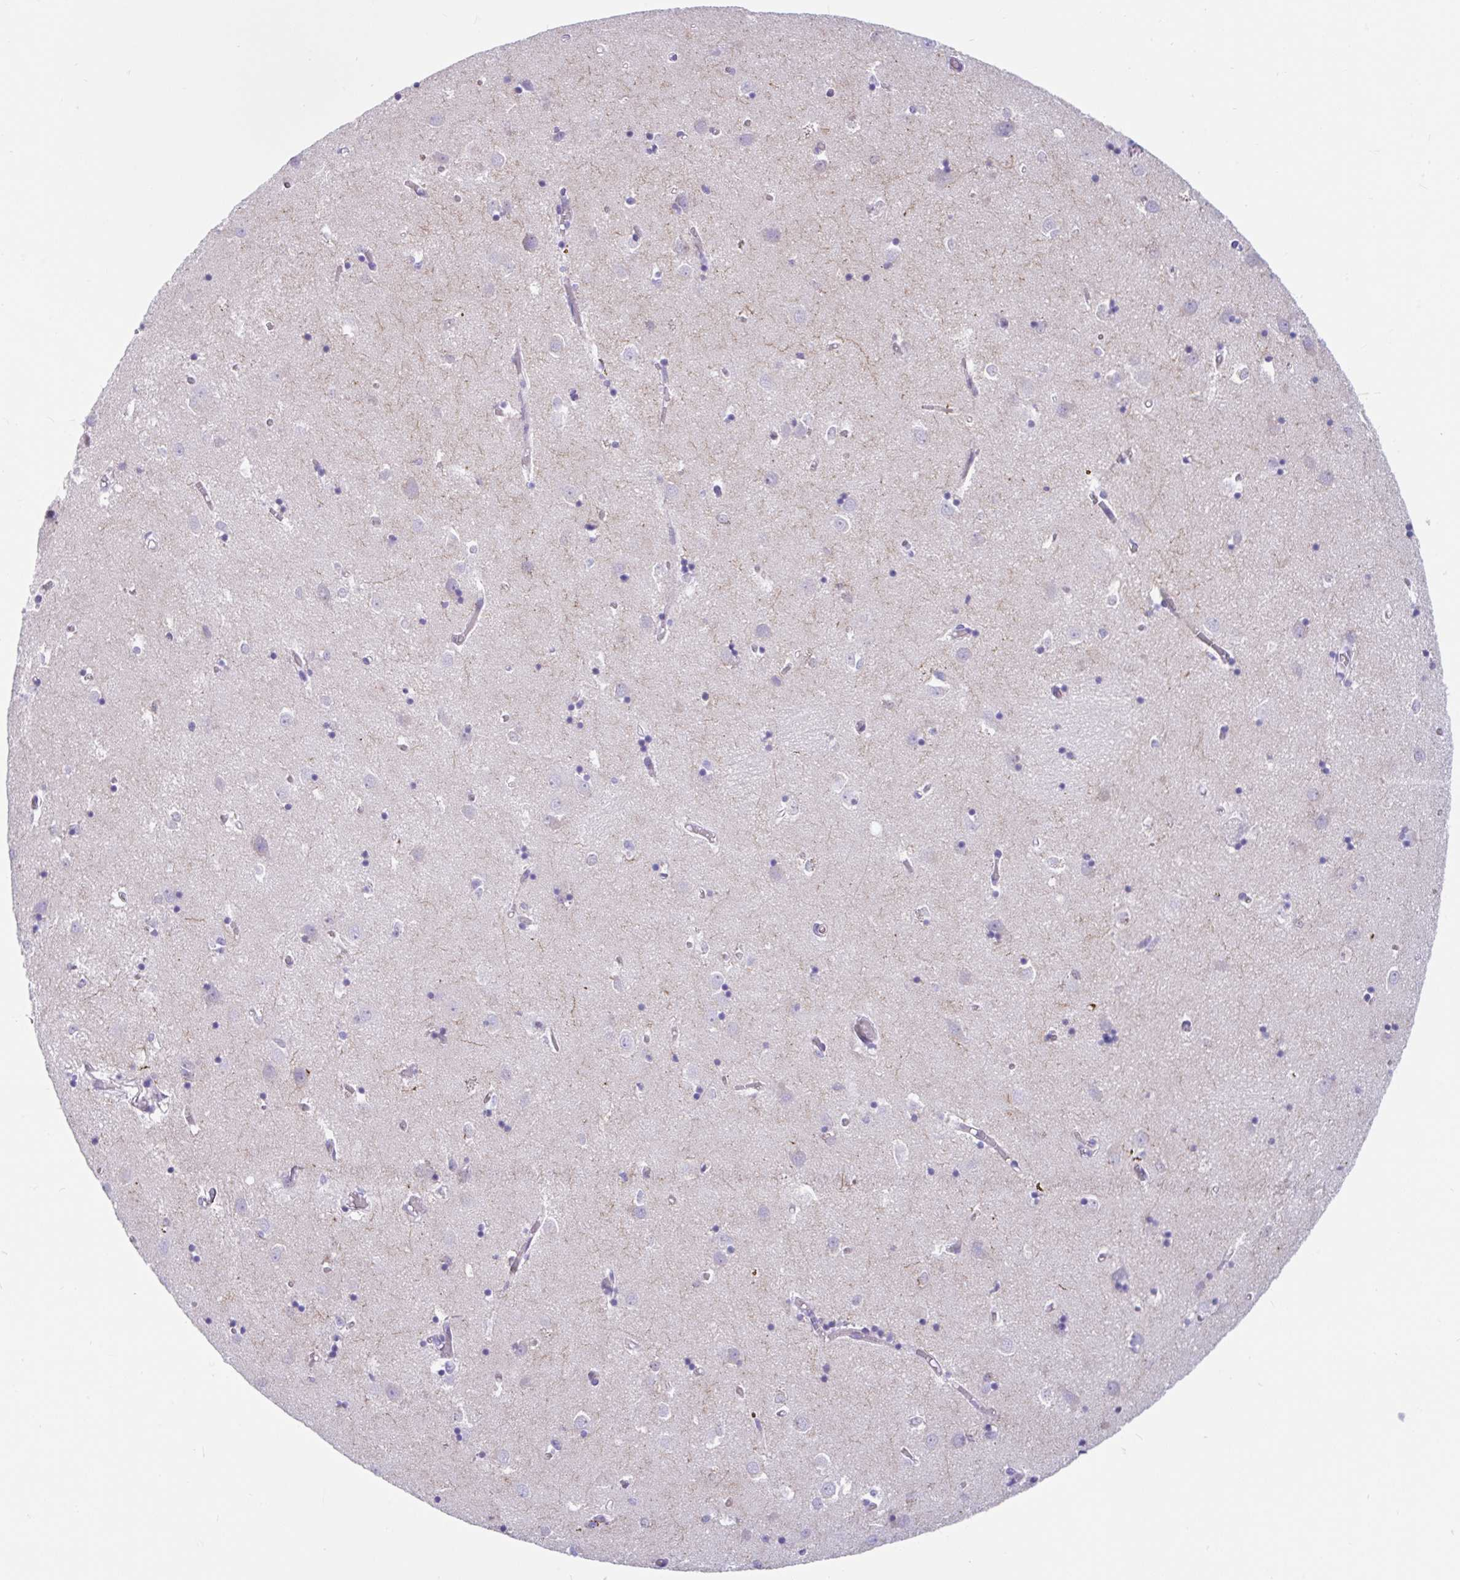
{"staining": {"intensity": "negative", "quantity": "none", "location": "none"}, "tissue": "caudate", "cell_type": "Glial cells", "image_type": "normal", "snomed": [{"axis": "morphology", "description": "Normal tissue, NOS"}, {"axis": "topography", "description": "Lateral ventricle wall"}], "caption": "An immunohistochemistry (IHC) histopathology image of normal caudate is shown. There is no staining in glial cells of caudate.", "gene": "FAM107A", "patient": {"sex": "male", "age": 70}}